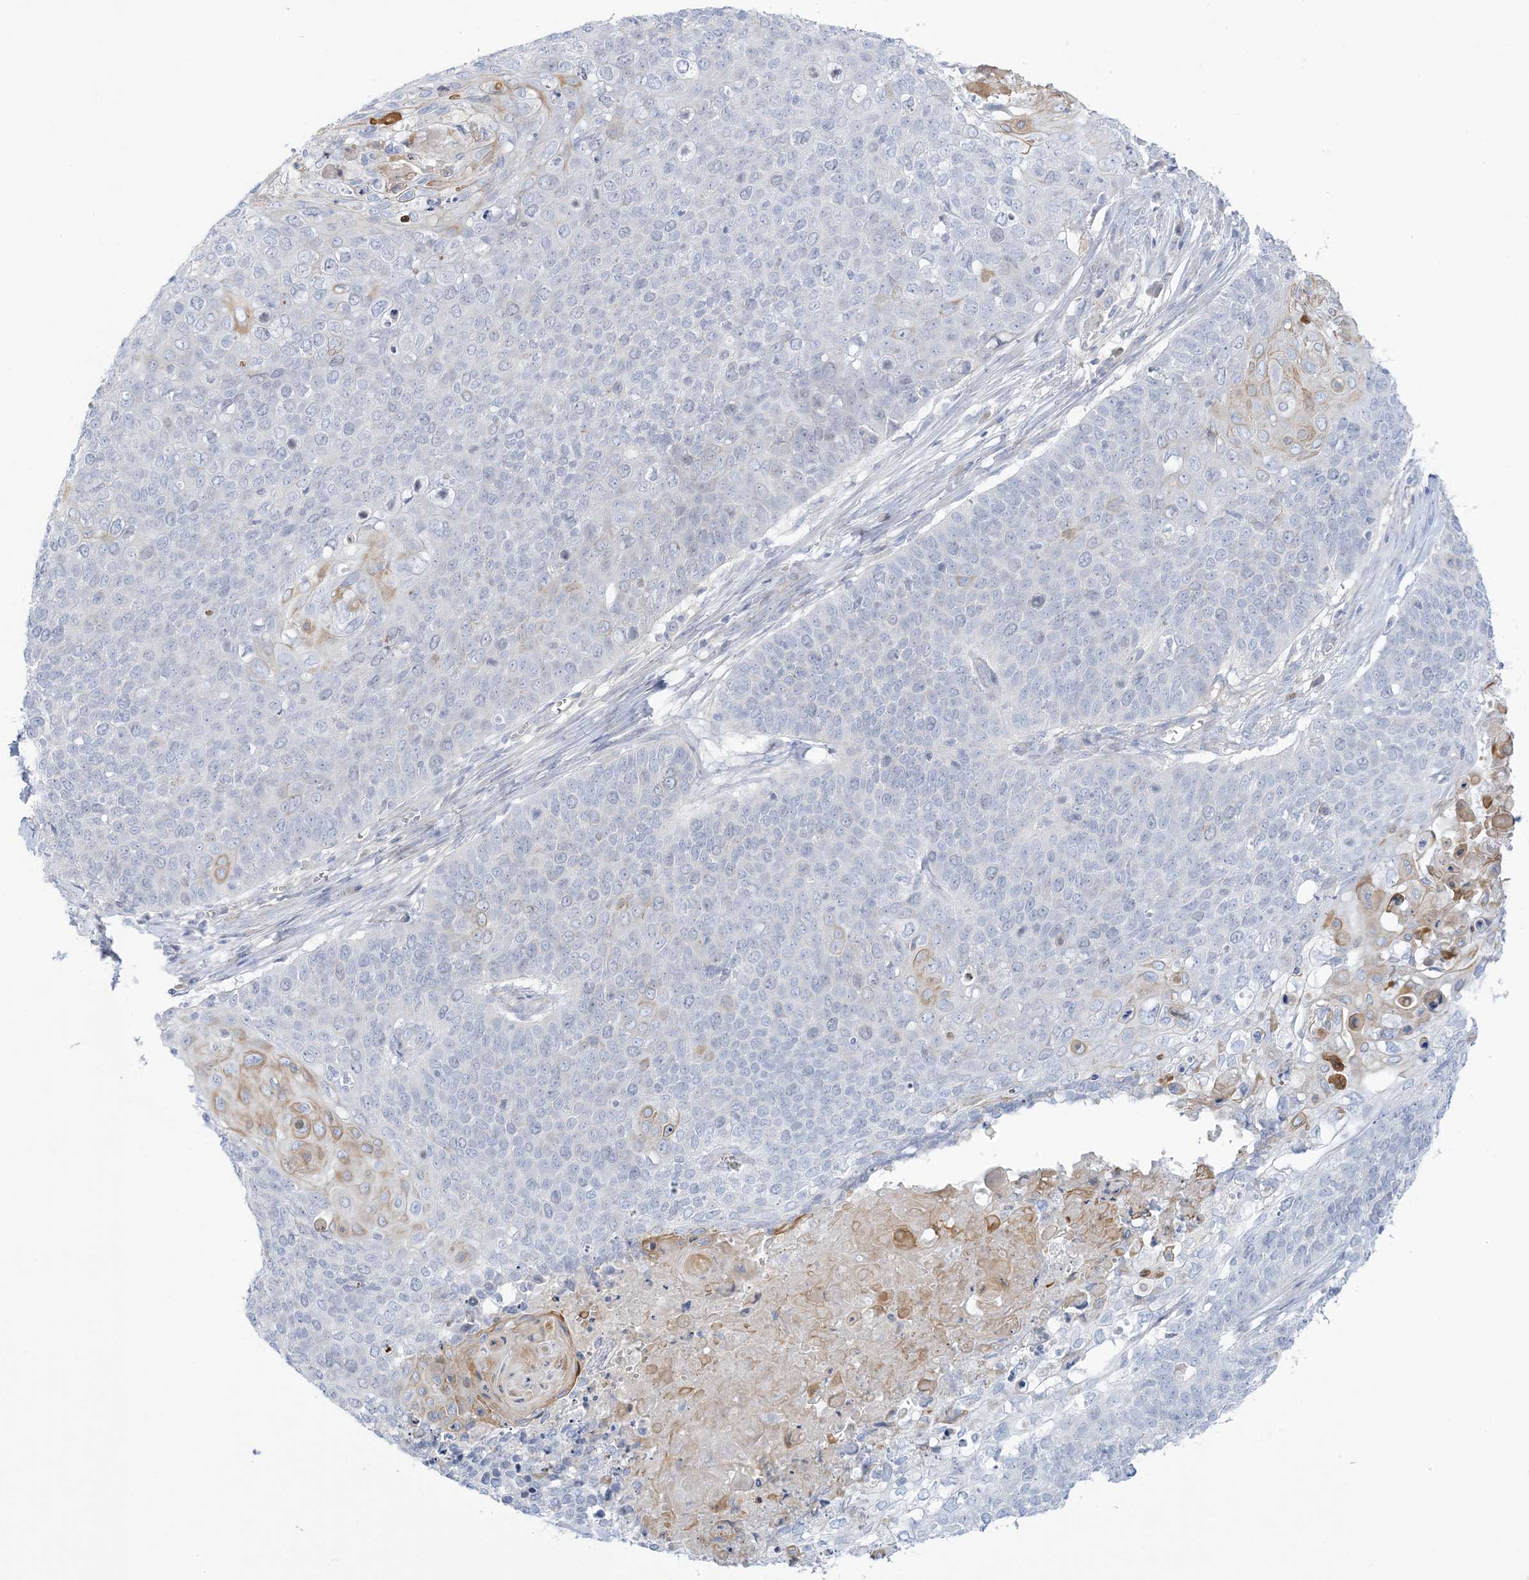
{"staining": {"intensity": "weak", "quantity": "<25%", "location": "cytoplasmic/membranous"}, "tissue": "cervical cancer", "cell_type": "Tumor cells", "image_type": "cancer", "snomed": [{"axis": "morphology", "description": "Squamous cell carcinoma, NOS"}, {"axis": "topography", "description": "Cervix"}], "caption": "Human squamous cell carcinoma (cervical) stained for a protein using immunohistochemistry shows no expression in tumor cells.", "gene": "XIRP2", "patient": {"sex": "female", "age": 39}}